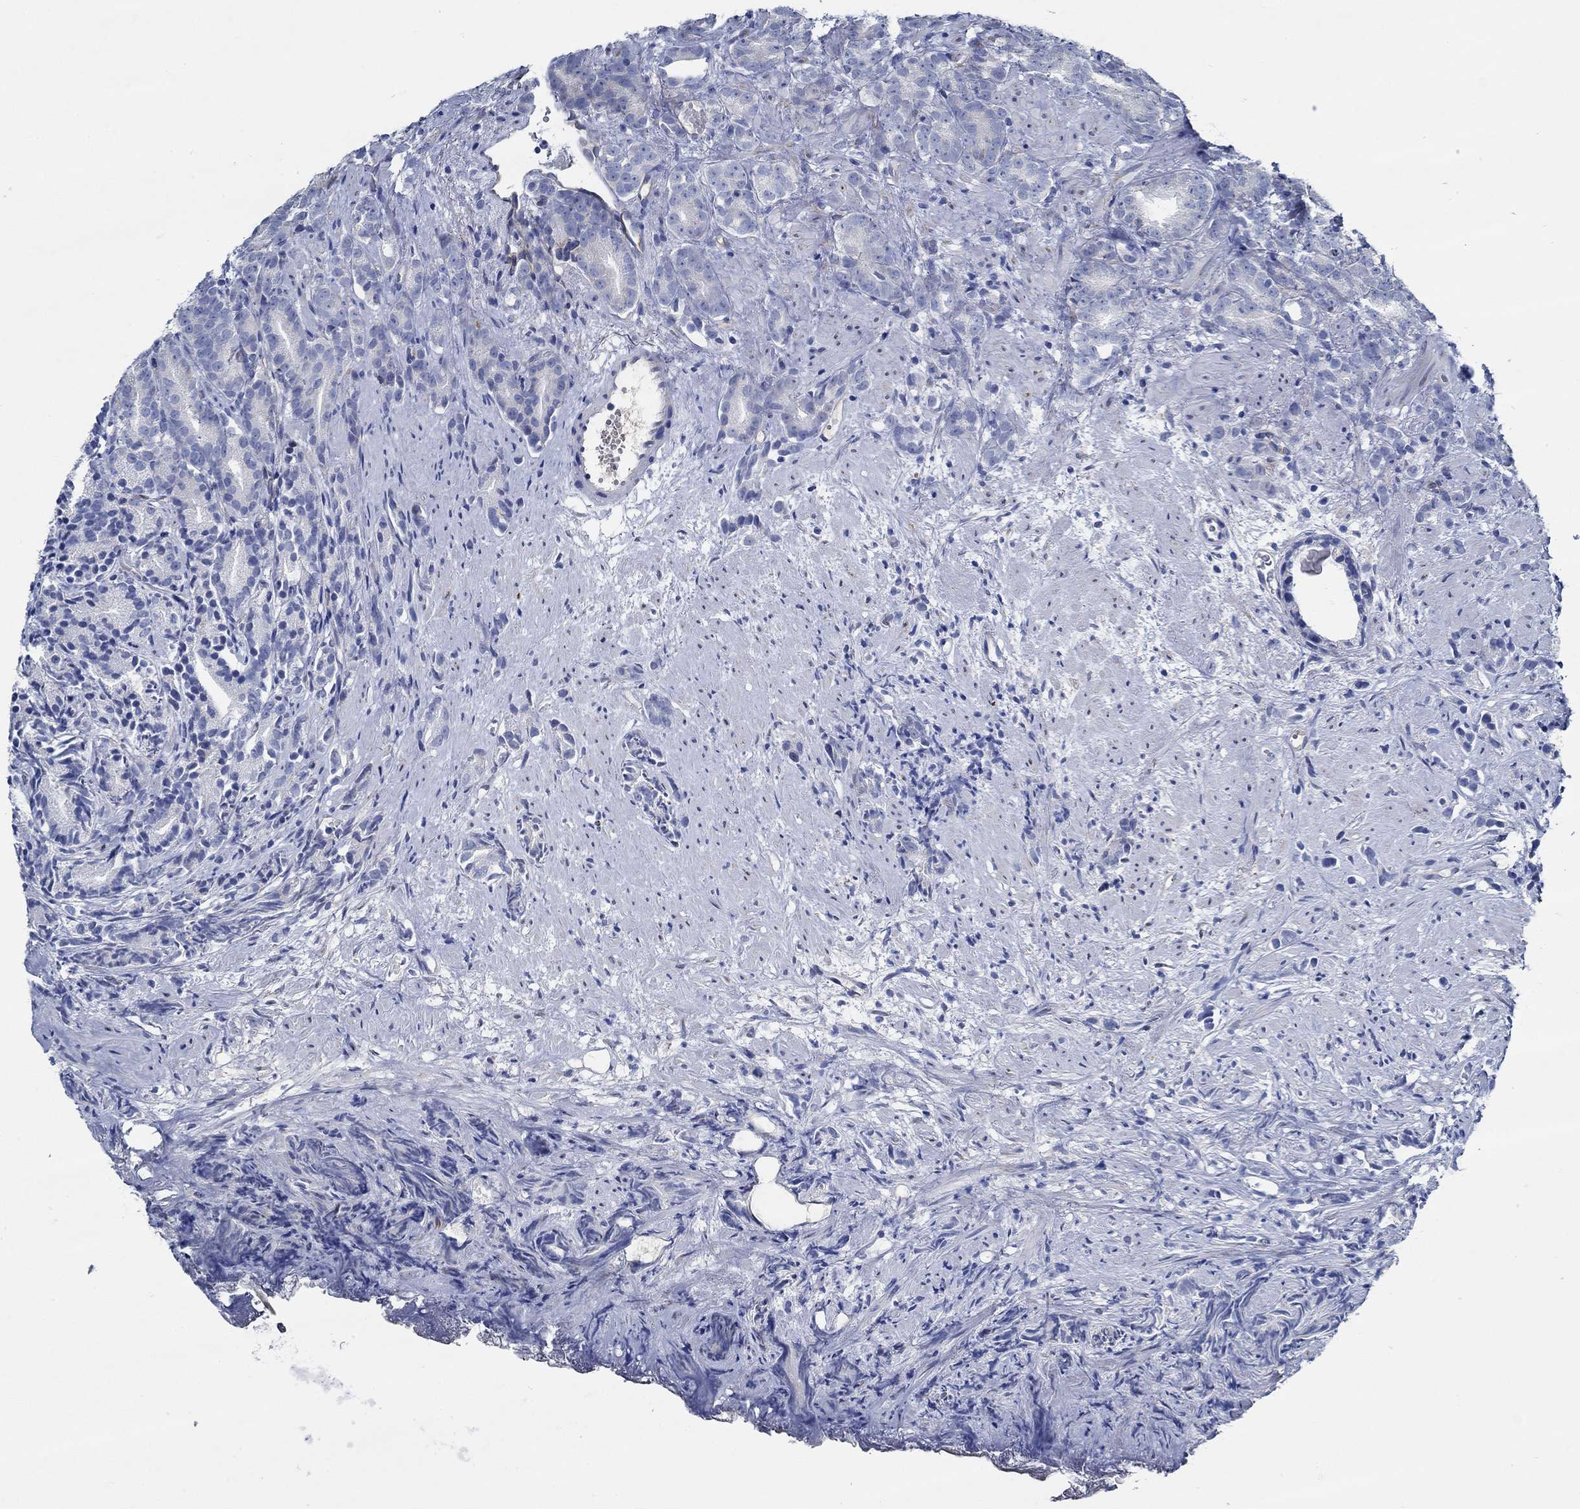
{"staining": {"intensity": "negative", "quantity": "none", "location": "none"}, "tissue": "prostate cancer", "cell_type": "Tumor cells", "image_type": "cancer", "snomed": [{"axis": "morphology", "description": "Adenocarcinoma, High grade"}, {"axis": "topography", "description": "Prostate"}], "caption": "Tumor cells are negative for protein expression in human prostate cancer.", "gene": "HECW2", "patient": {"sex": "male", "age": 90}}